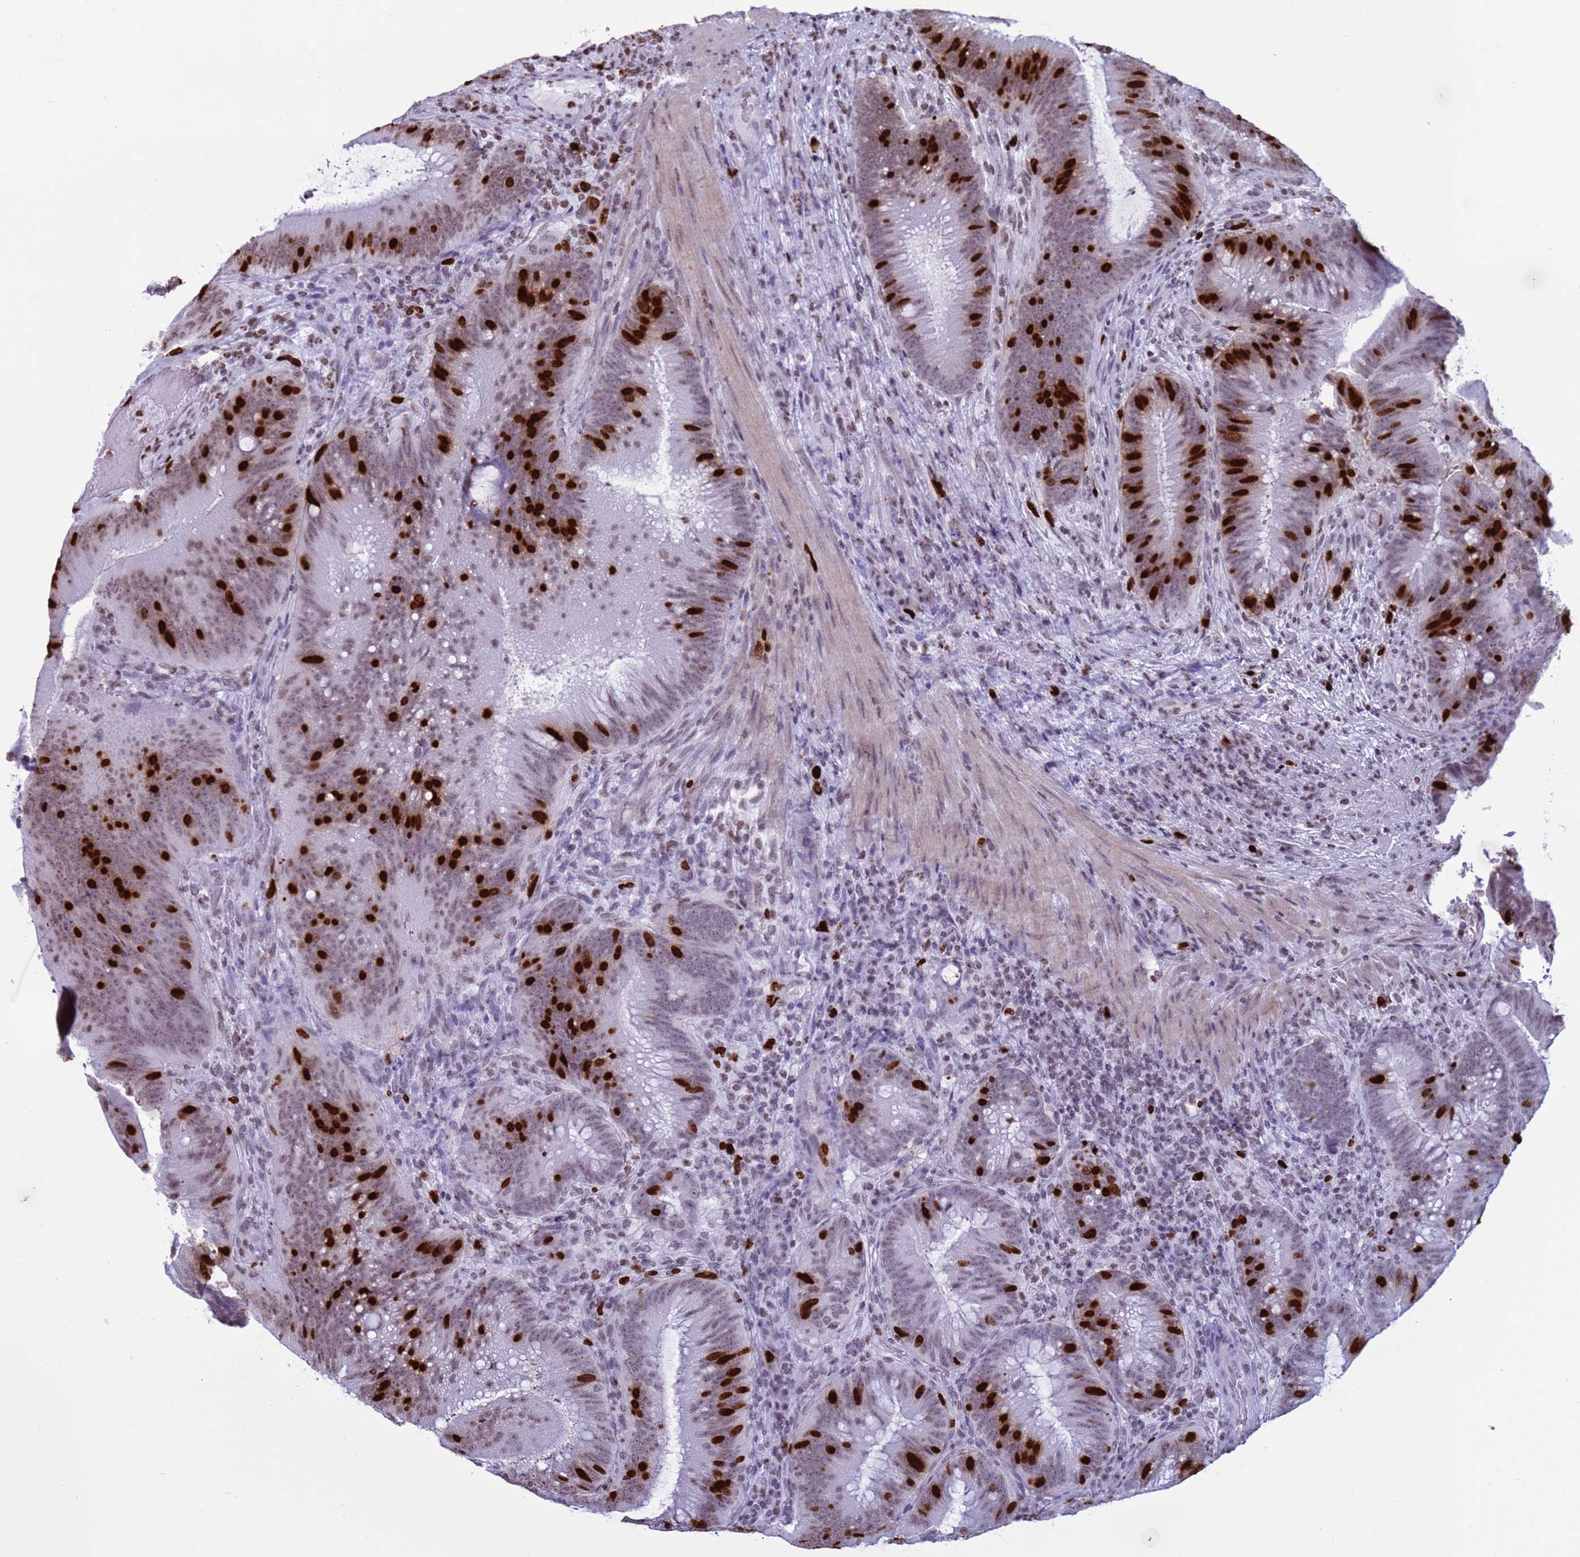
{"staining": {"intensity": "strong", "quantity": "<25%", "location": "nuclear"}, "tissue": "colorectal cancer", "cell_type": "Tumor cells", "image_type": "cancer", "snomed": [{"axis": "morphology", "description": "Adenocarcinoma, NOS"}, {"axis": "topography", "description": "Colon"}], "caption": "Colorectal cancer (adenocarcinoma) stained for a protein (brown) demonstrates strong nuclear positive positivity in about <25% of tumor cells.", "gene": "H4C8", "patient": {"sex": "female", "age": 43}}